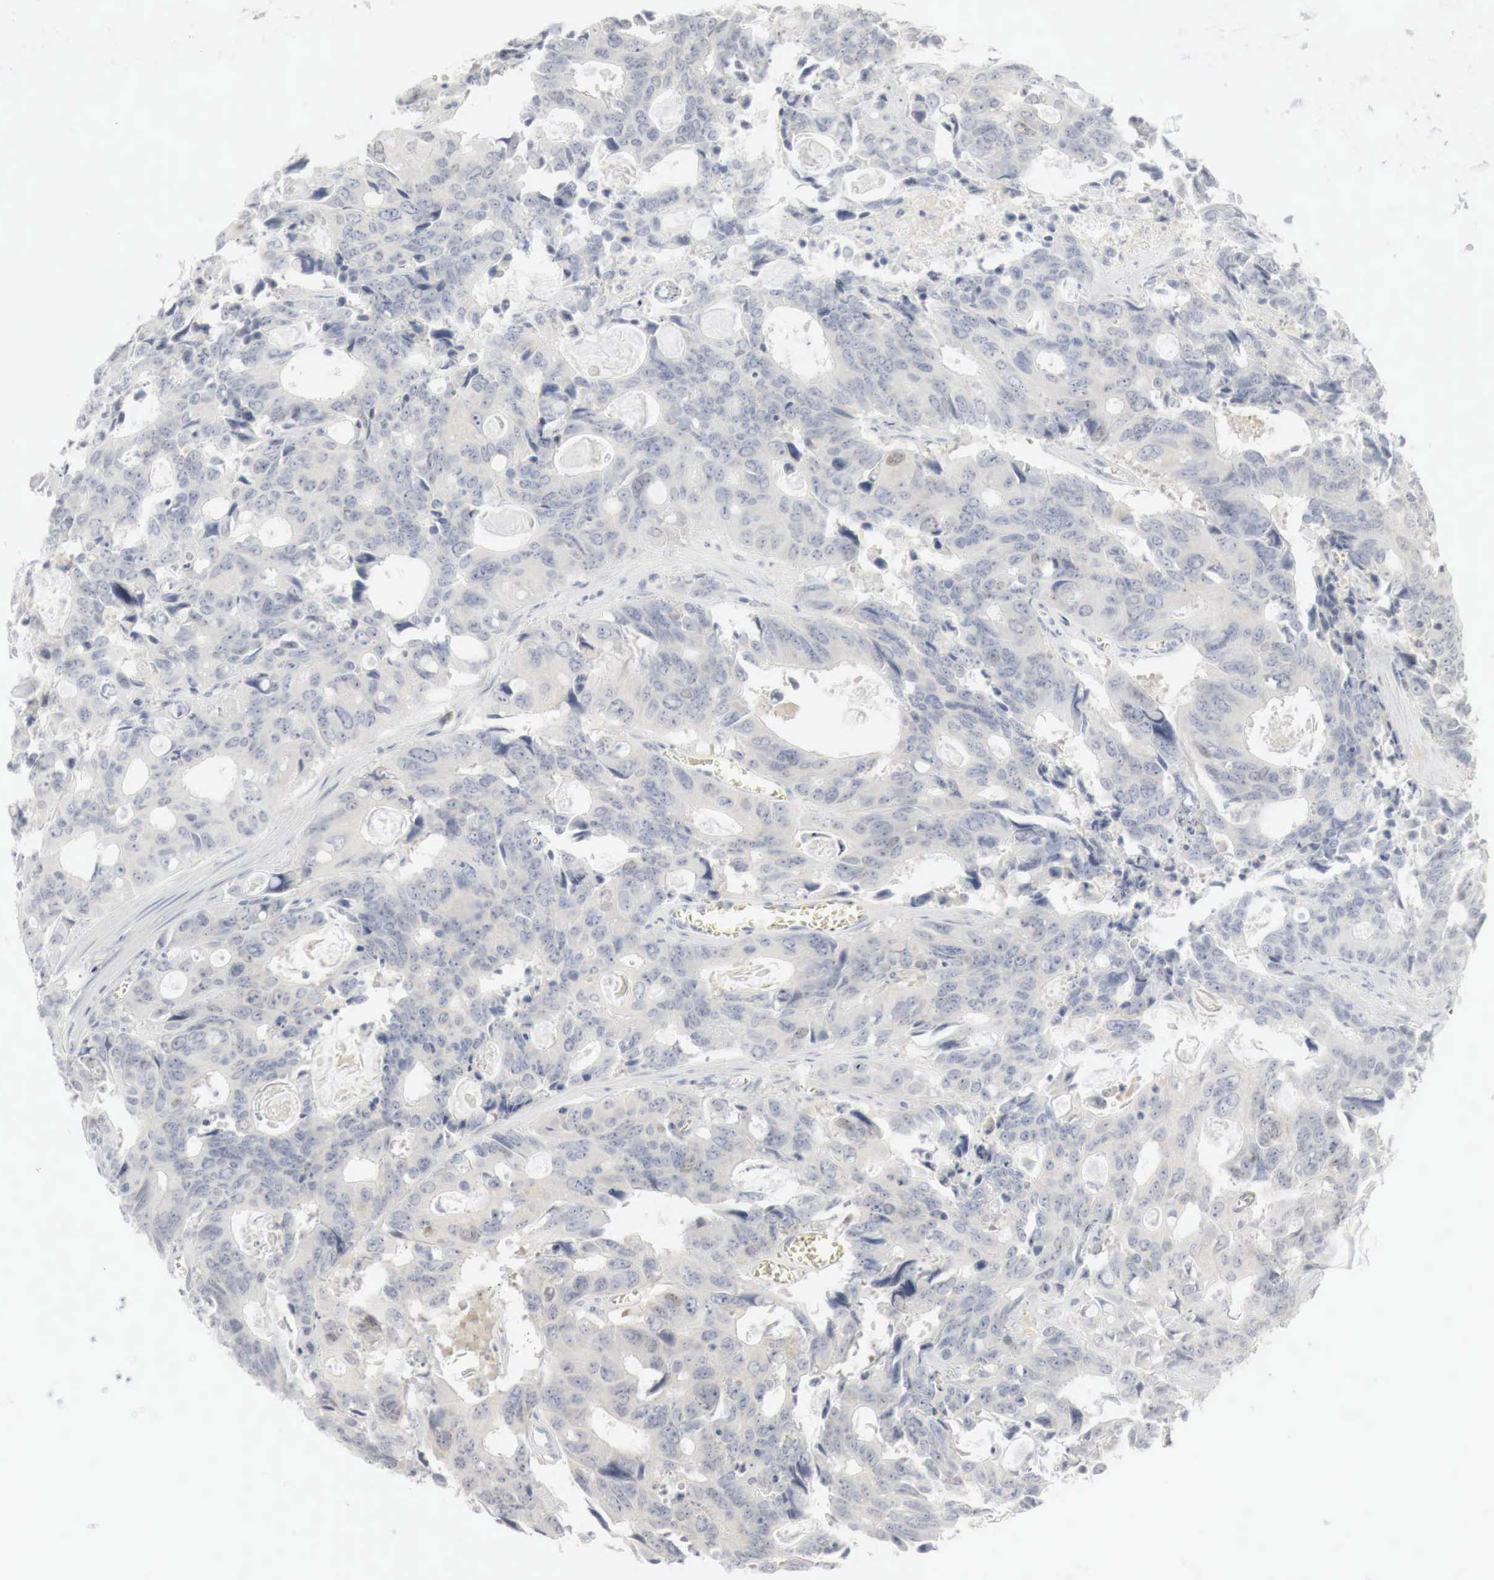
{"staining": {"intensity": "weak", "quantity": "<25%", "location": "nuclear"}, "tissue": "colorectal cancer", "cell_type": "Tumor cells", "image_type": "cancer", "snomed": [{"axis": "morphology", "description": "Adenocarcinoma, NOS"}, {"axis": "topography", "description": "Rectum"}], "caption": "Immunohistochemistry histopathology image of colorectal cancer stained for a protein (brown), which reveals no expression in tumor cells.", "gene": "TP63", "patient": {"sex": "male", "age": 76}}